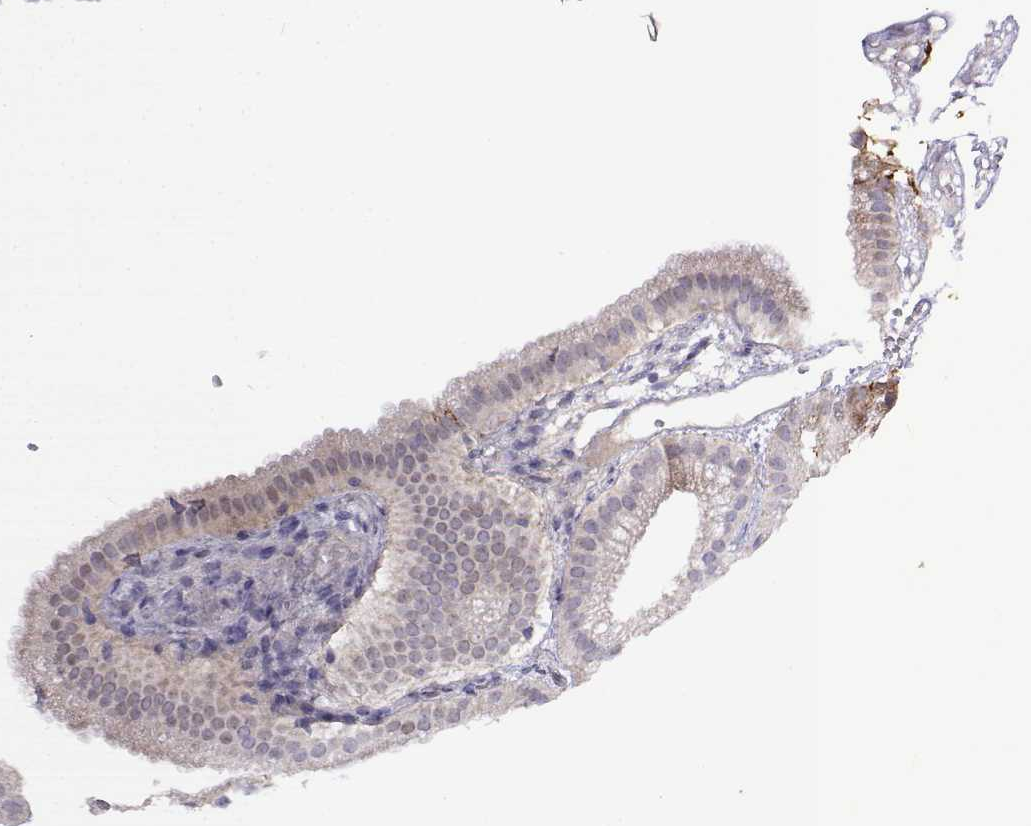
{"staining": {"intensity": "weak", "quantity": "<25%", "location": "cytoplasmic/membranous"}, "tissue": "gallbladder", "cell_type": "Glandular cells", "image_type": "normal", "snomed": [{"axis": "morphology", "description": "Normal tissue, NOS"}, {"axis": "topography", "description": "Gallbladder"}], "caption": "An image of human gallbladder is negative for staining in glandular cells. Nuclei are stained in blue.", "gene": "NOS1AP", "patient": {"sex": "female", "age": 63}}